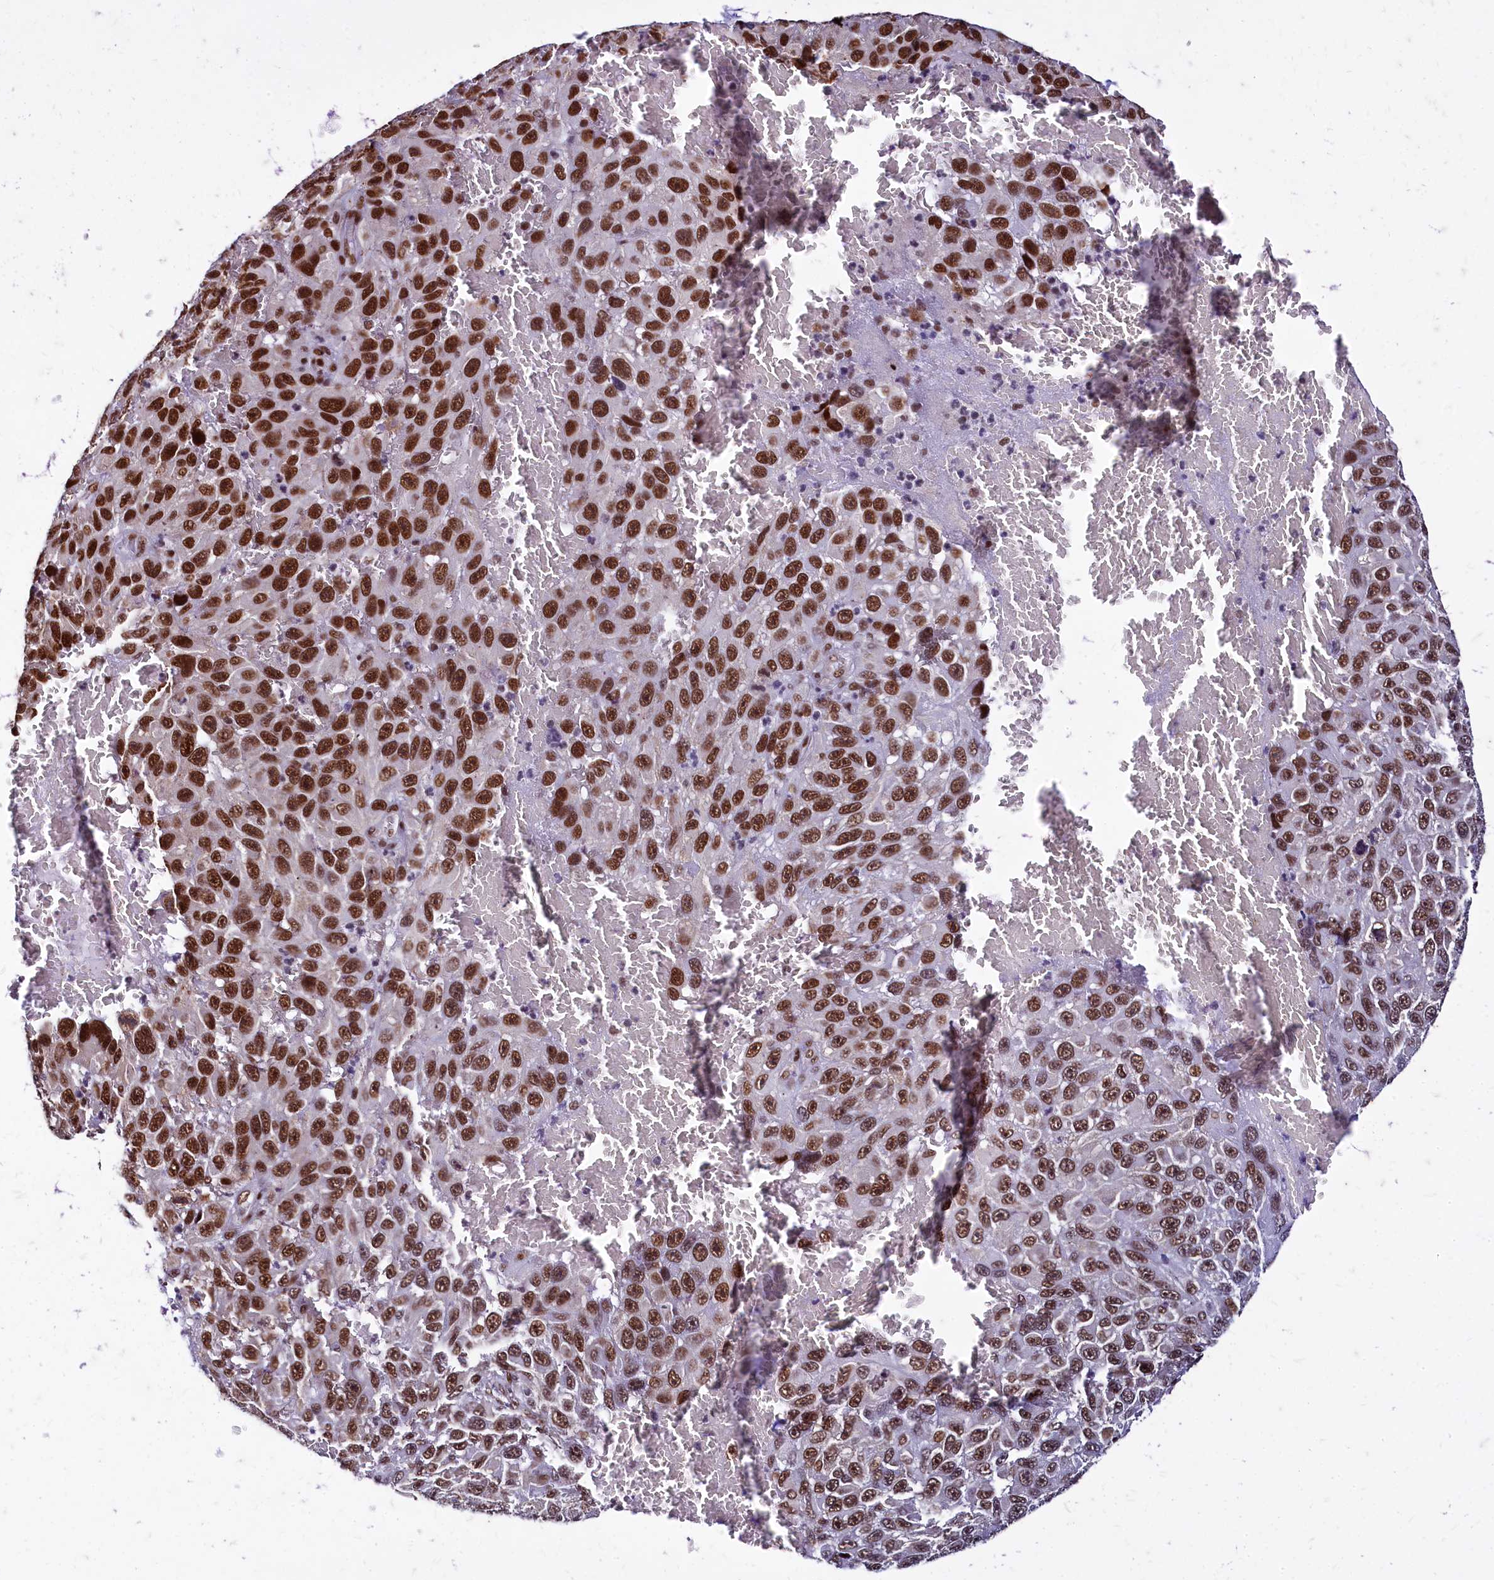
{"staining": {"intensity": "strong", "quantity": ">75%", "location": "nuclear"}, "tissue": "melanoma", "cell_type": "Tumor cells", "image_type": "cancer", "snomed": [{"axis": "morphology", "description": "Normal tissue, NOS"}, {"axis": "morphology", "description": "Malignant melanoma, NOS"}, {"axis": "topography", "description": "Skin"}], "caption": "A histopathology image of human melanoma stained for a protein displays strong nuclear brown staining in tumor cells.", "gene": "CPSF7", "patient": {"sex": "female", "age": 96}}